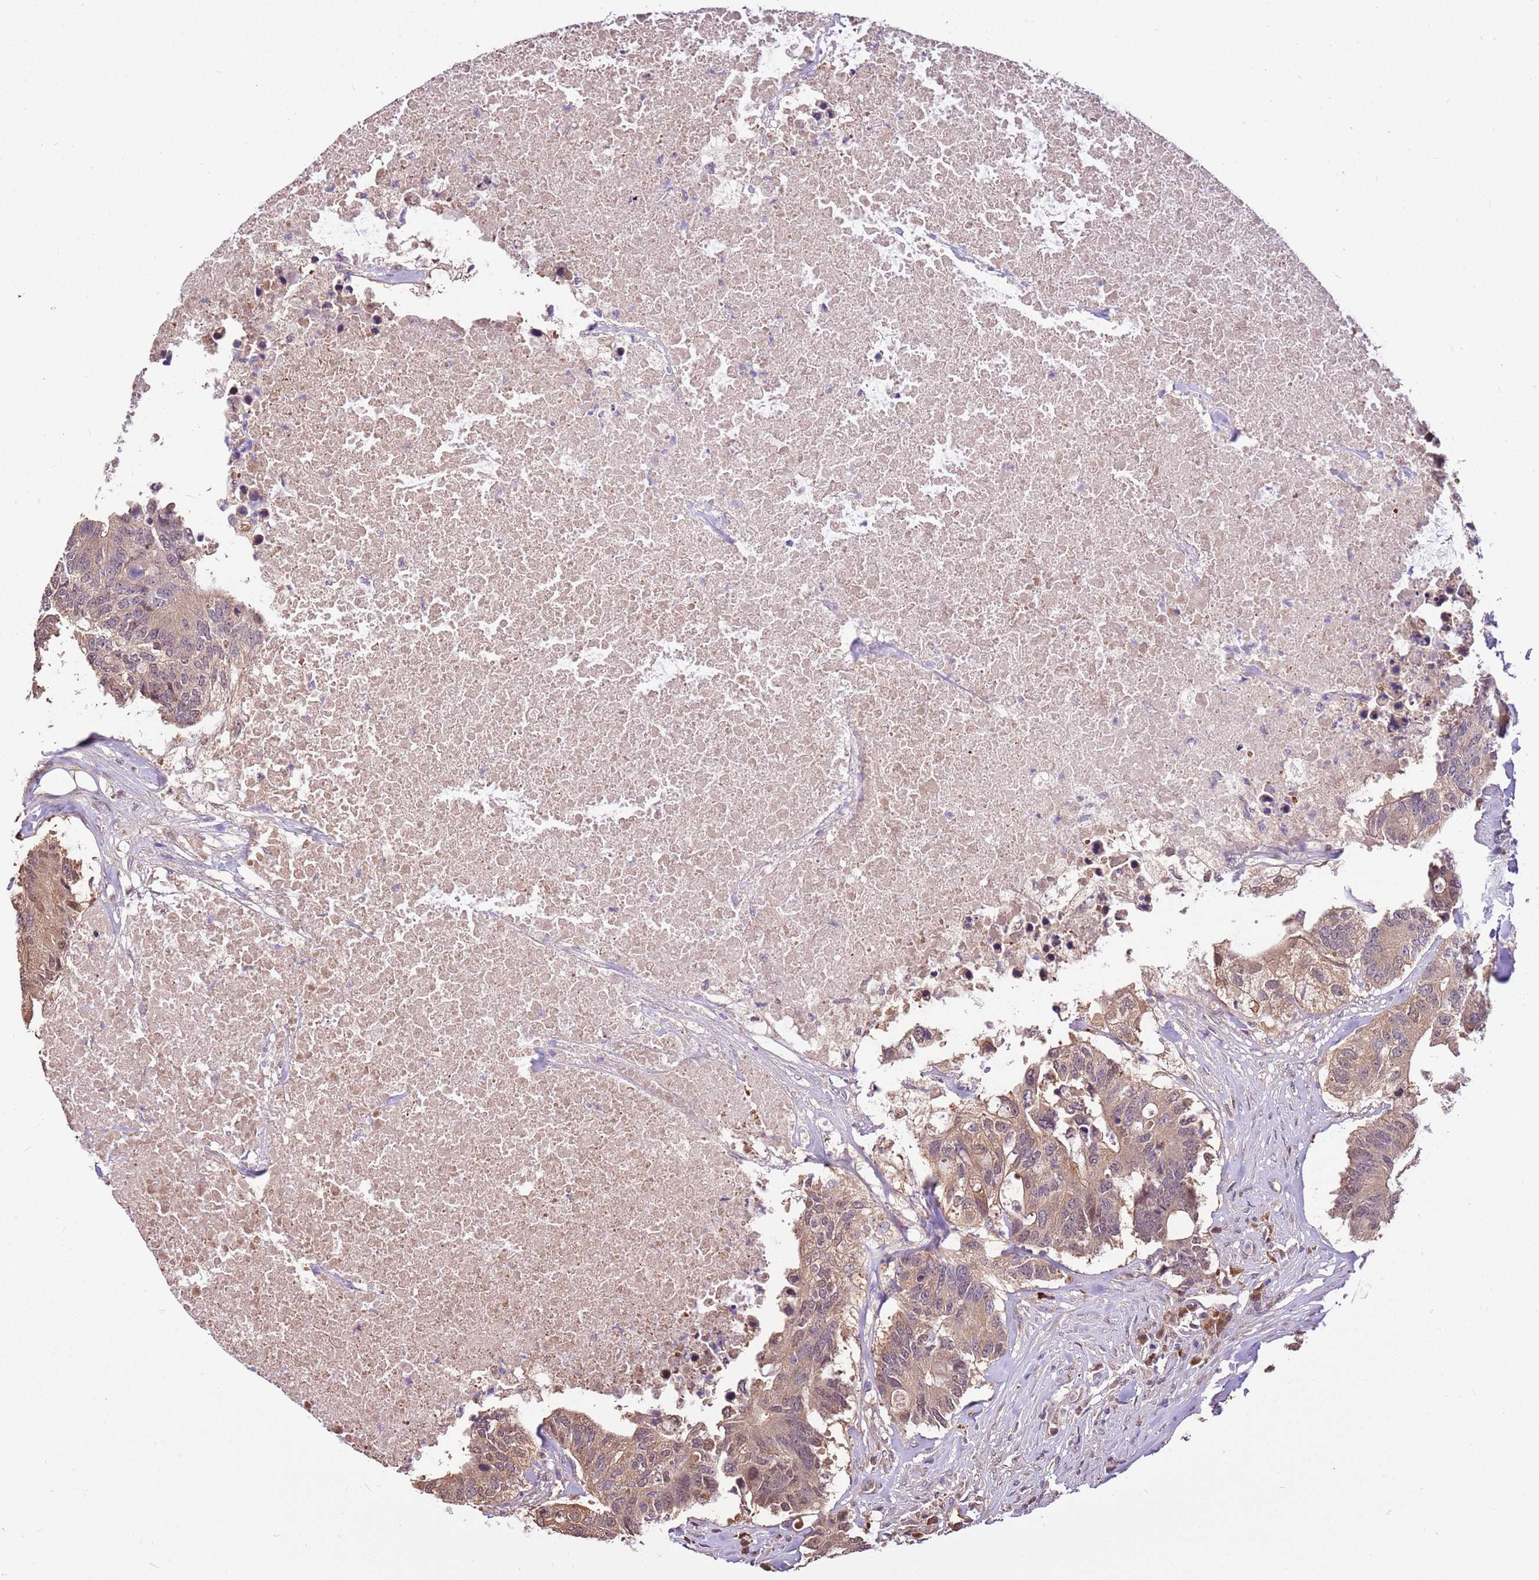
{"staining": {"intensity": "weak", "quantity": ">75%", "location": "cytoplasmic/membranous,nuclear"}, "tissue": "colorectal cancer", "cell_type": "Tumor cells", "image_type": "cancer", "snomed": [{"axis": "morphology", "description": "Adenocarcinoma, NOS"}, {"axis": "topography", "description": "Colon"}], "caption": "Immunohistochemistry micrograph of adenocarcinoma (colorectal) stained for a protein (brown), which displays low levels of weak cytoplasmic/membranous and nuclear staining in approximately >75% of tumor cells.", "gene": "BBS5", "patient": {"sex": "male", "age": 71}}